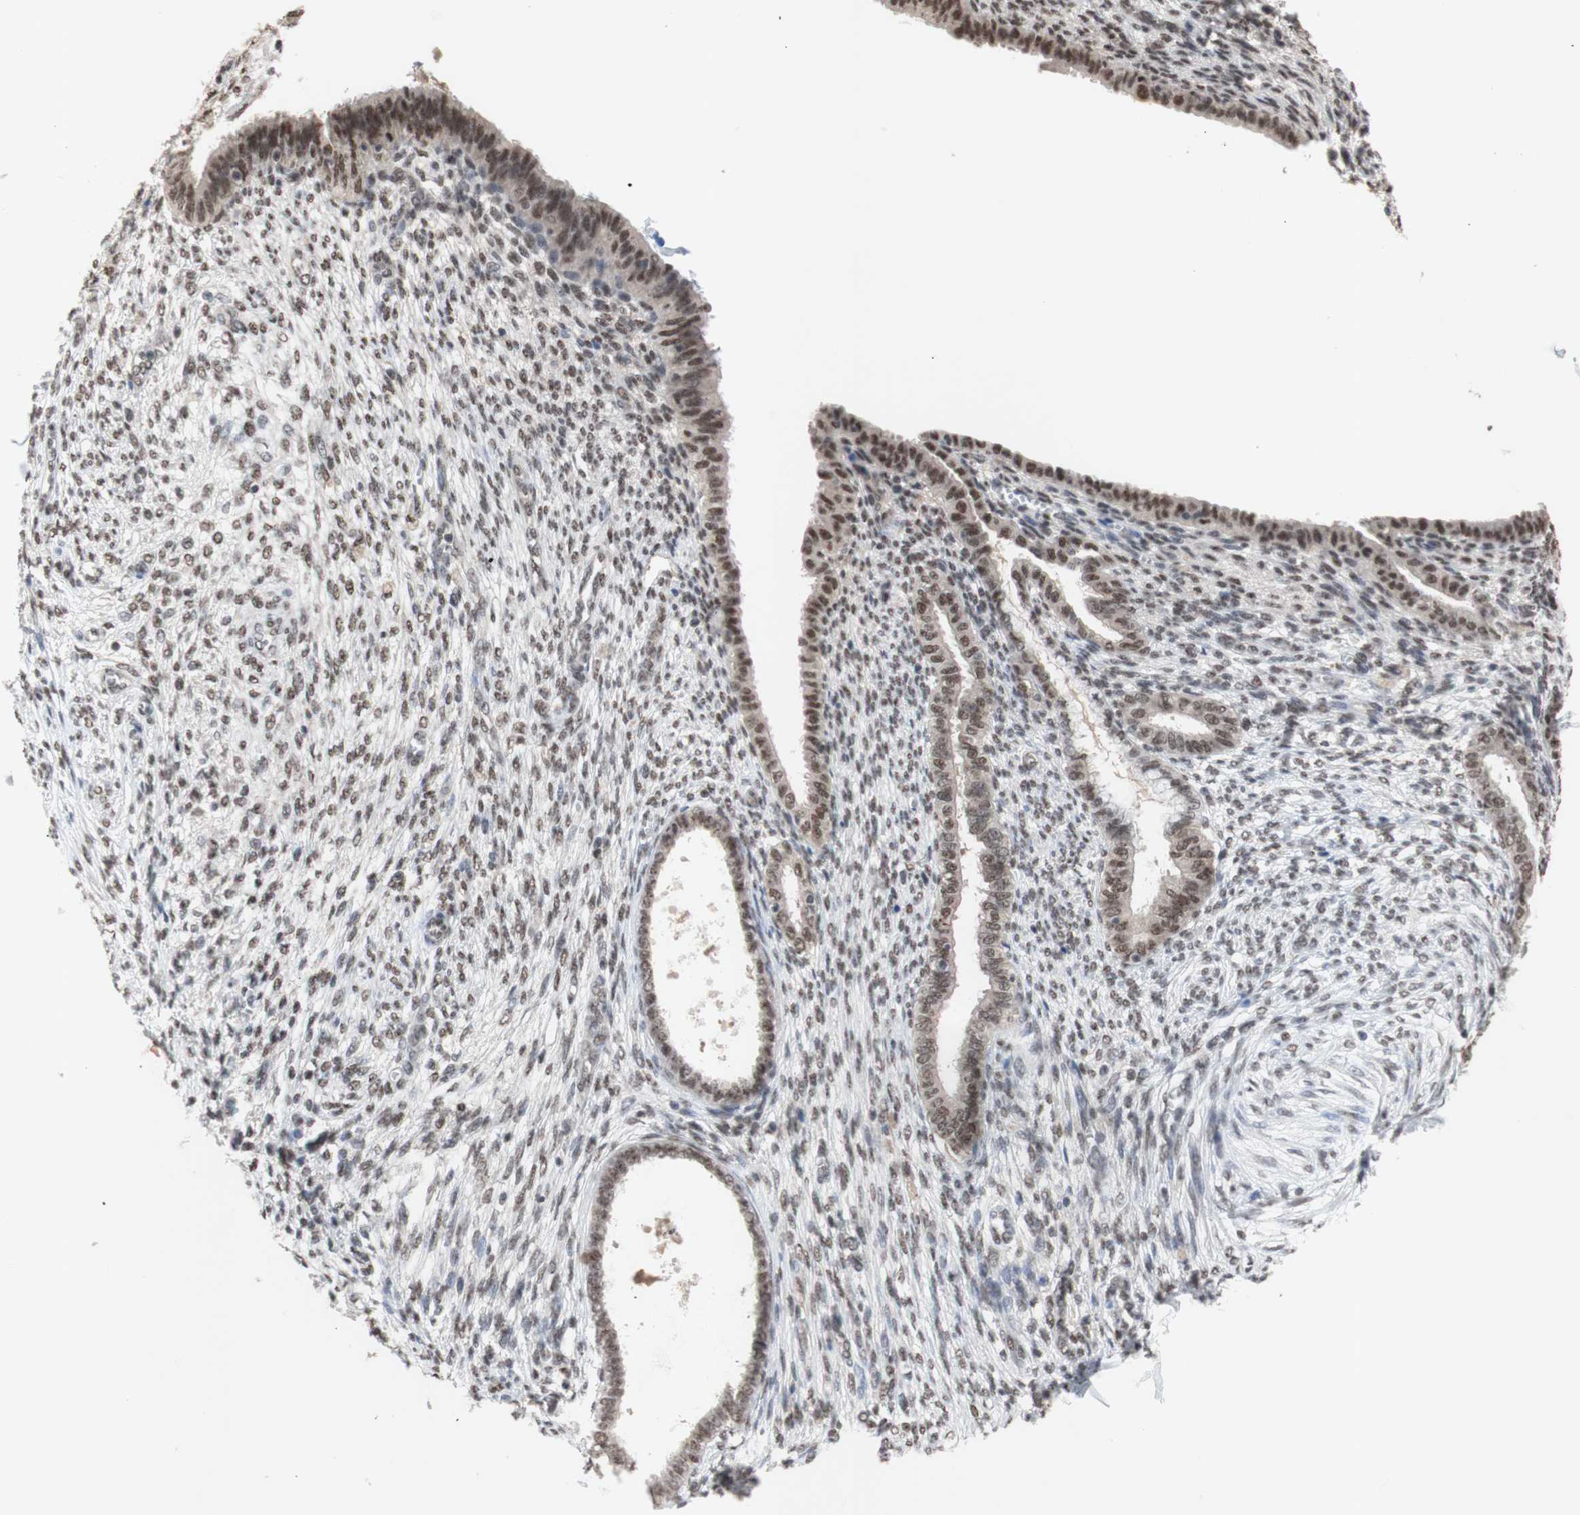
{"staining": {"intensity": "weak", "quantity": ">75%", "location": "nuclear"}, "tissue": "endometrium", "cell_type": "Cells in endometrial stroma", "image_type": "normal", "snomed": [{"axis": "morphology", "description": "Normal tissue, NOS"}, {"axis": "topography", "description": "Endometrium"}], "caption": "Immunohistochemical staining of normal human endometrium displays >75% levels of weak nuclear protein positivity in about >75% of cells in endometrial stroma. Using DAB (3,3'-diaminobenzidine) (brown) and hematoxylin (blue) stains, captured at high magnification using brightfield microscopy.", "gene": "SFPQ", "patient": {"sex": "female", "age": 72}}